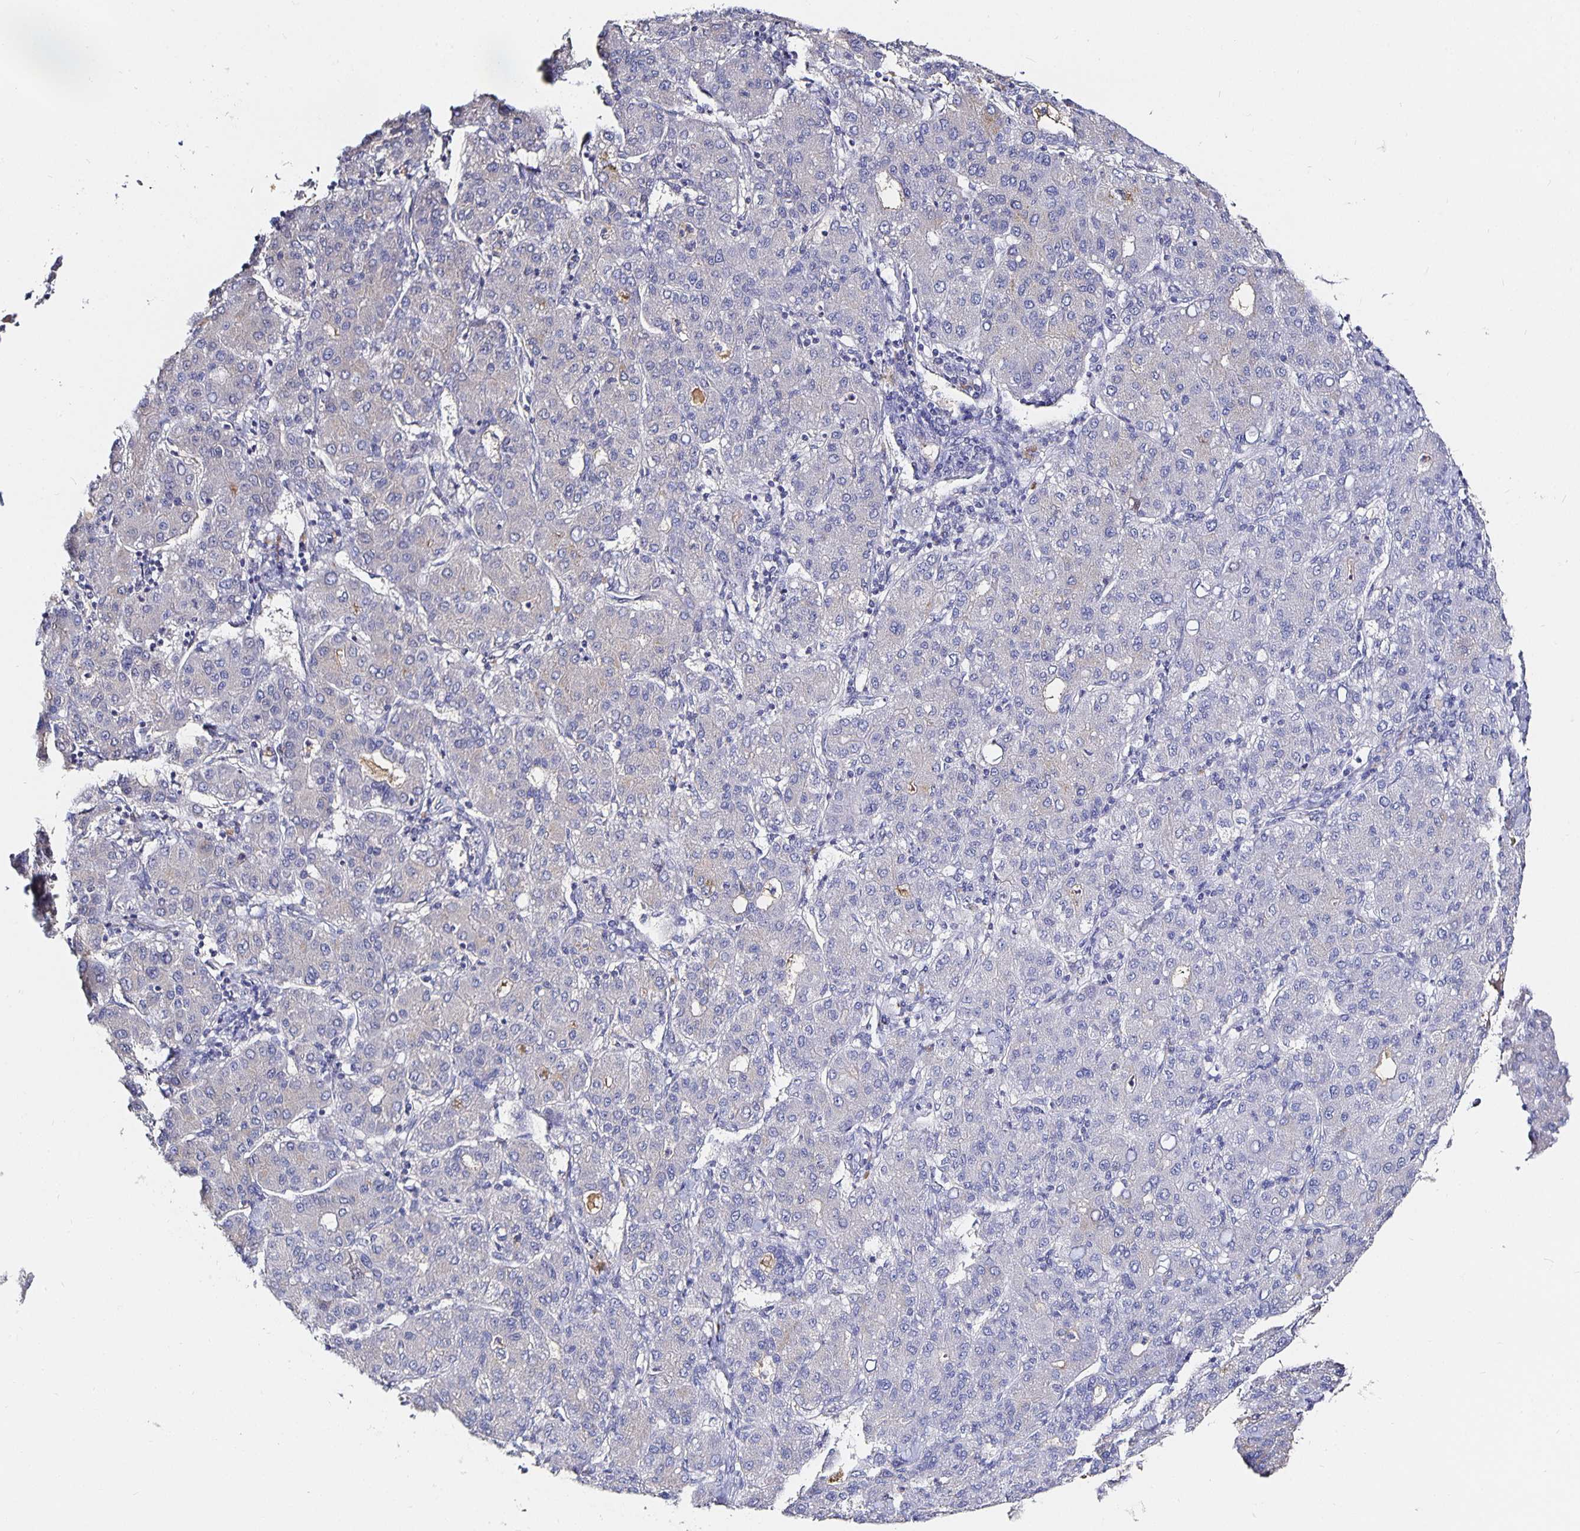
{"staining": {"intensity": "negative", "quantity": "none", "location": "none"}, "tissue": "liver cancer", "cell_type": "Tumor cells", "image_type": "cancer", "snomed": [{"axis": "morphology", "description": "Carcinoma, Hepatocellular, NOS"}, {"axis": "topography", "description": "Liver"}], "caption": "Immunohistochemical staining of human liver cancer demonstrates no significant positivity in tumor cells.", "gene": "TTR", "patient": {"sex": "male", "age": 65}}